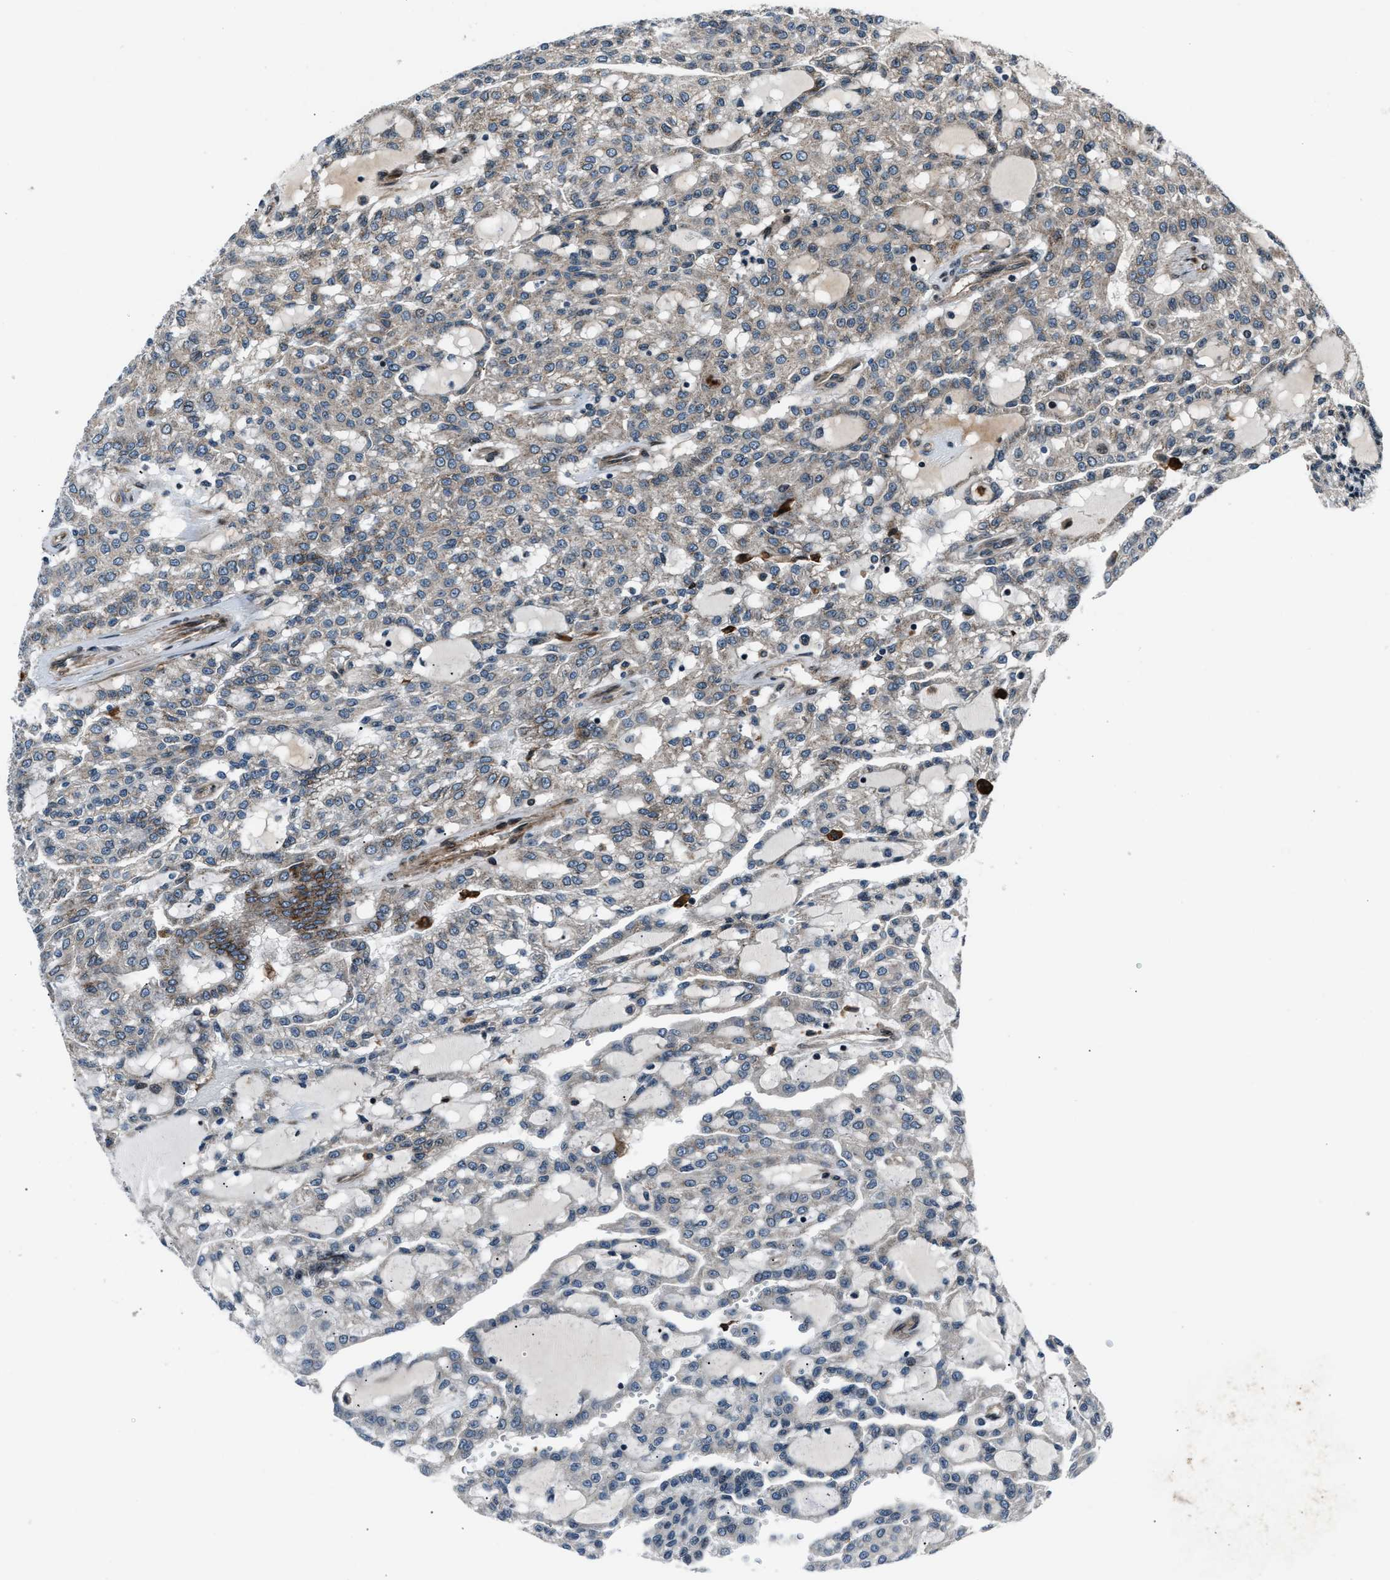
{"staining": {"intensity": "weak", "quantity": "<25%", "location": "cytoplasmic/membranous"}, "tissue": "renal cancer", "cell_type": "Tumor cells", "image_type": "cancer", "snomed": [{"axis": "morphology", "description": "Adenocarcinoma, NOS"}, {"axis": "topography", "description": "Kidney"}], "caption": "This is a histopathology image of immunohistochemistry (IHC) staining of adenocarcinoma (renal), which shows no staining in tumor cells.", "gene": "DYNC2I1", "patient": {"sex": "male", "age": 63}}